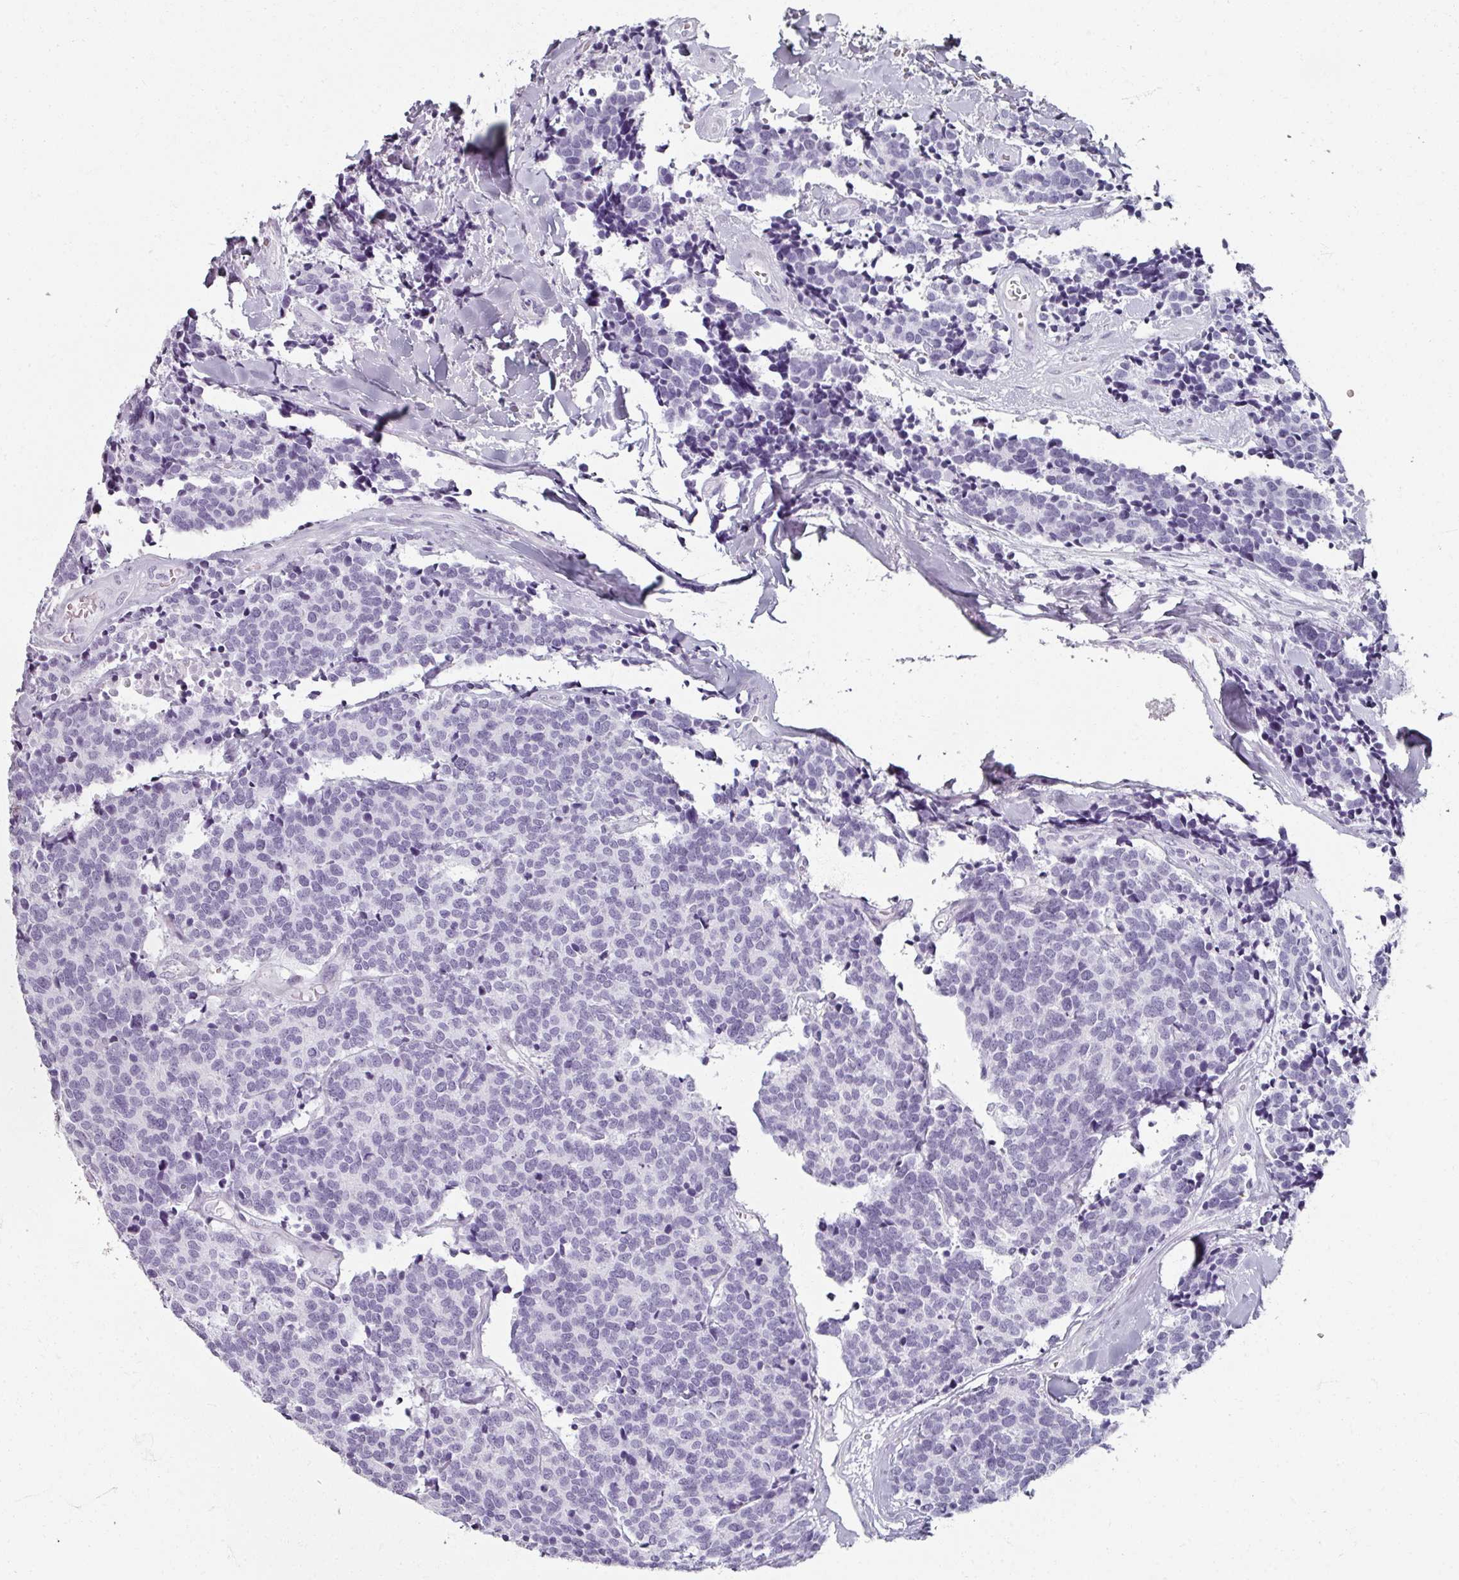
{"staining": {"intensity": "negative", "quantity": "none", "location": "none"}, "tissue": "carcinoid", "cell_type": "Tumor cells", "image_type": "cancer", "snomed": [{"axis": "morphology", "description": "Carcinoid, malignant, NOS"}, {"axis": "topography", "description": "Skin"}], "caption": "The immunohistochemistry histopathology image has no significant staining in tumor cells of carcinoid tissue.", "gene": "REG3G", "patient": {"sex": "female", "age": 79}}